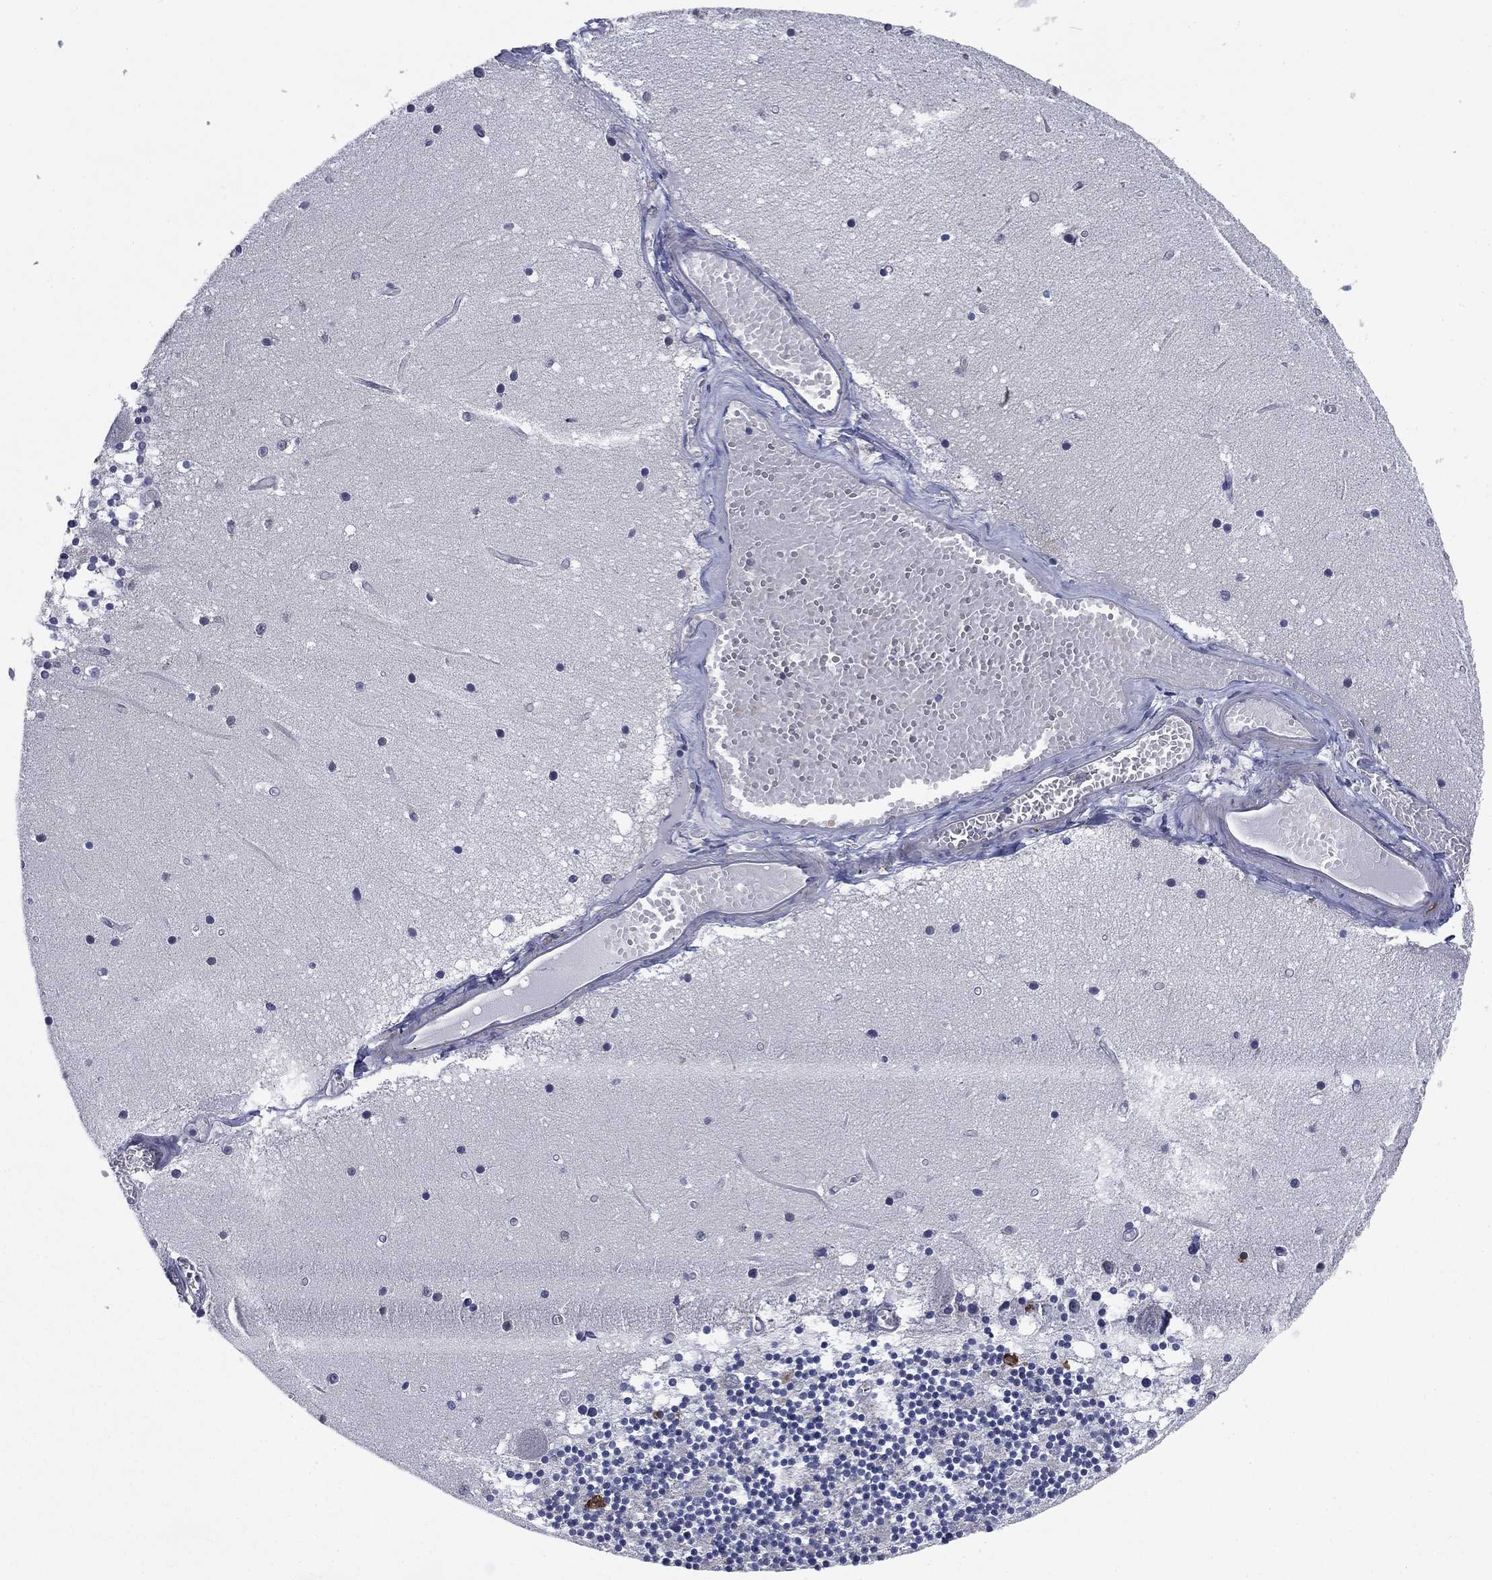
{"staining": {"intensity": "strong", "quantity": "<25%", "location": "cytoplasmic/membranous"}, "tissue": "cerebellum", "cell_type": "Cells in granular layer", "image_type": "normal", "snomed": [{"axis": "morphology", "description": "Normal tissue, NOS"}, {"axis": "topography", "description": "Cerebellum"}], "caption": "A medium amount of strong cytoplasmic/membranous staining is identified in approximately <25% of cells in granular layer in benign cerebellum.", "gene": "NACAD", "patient": {"sex": "female", "age": 28}}